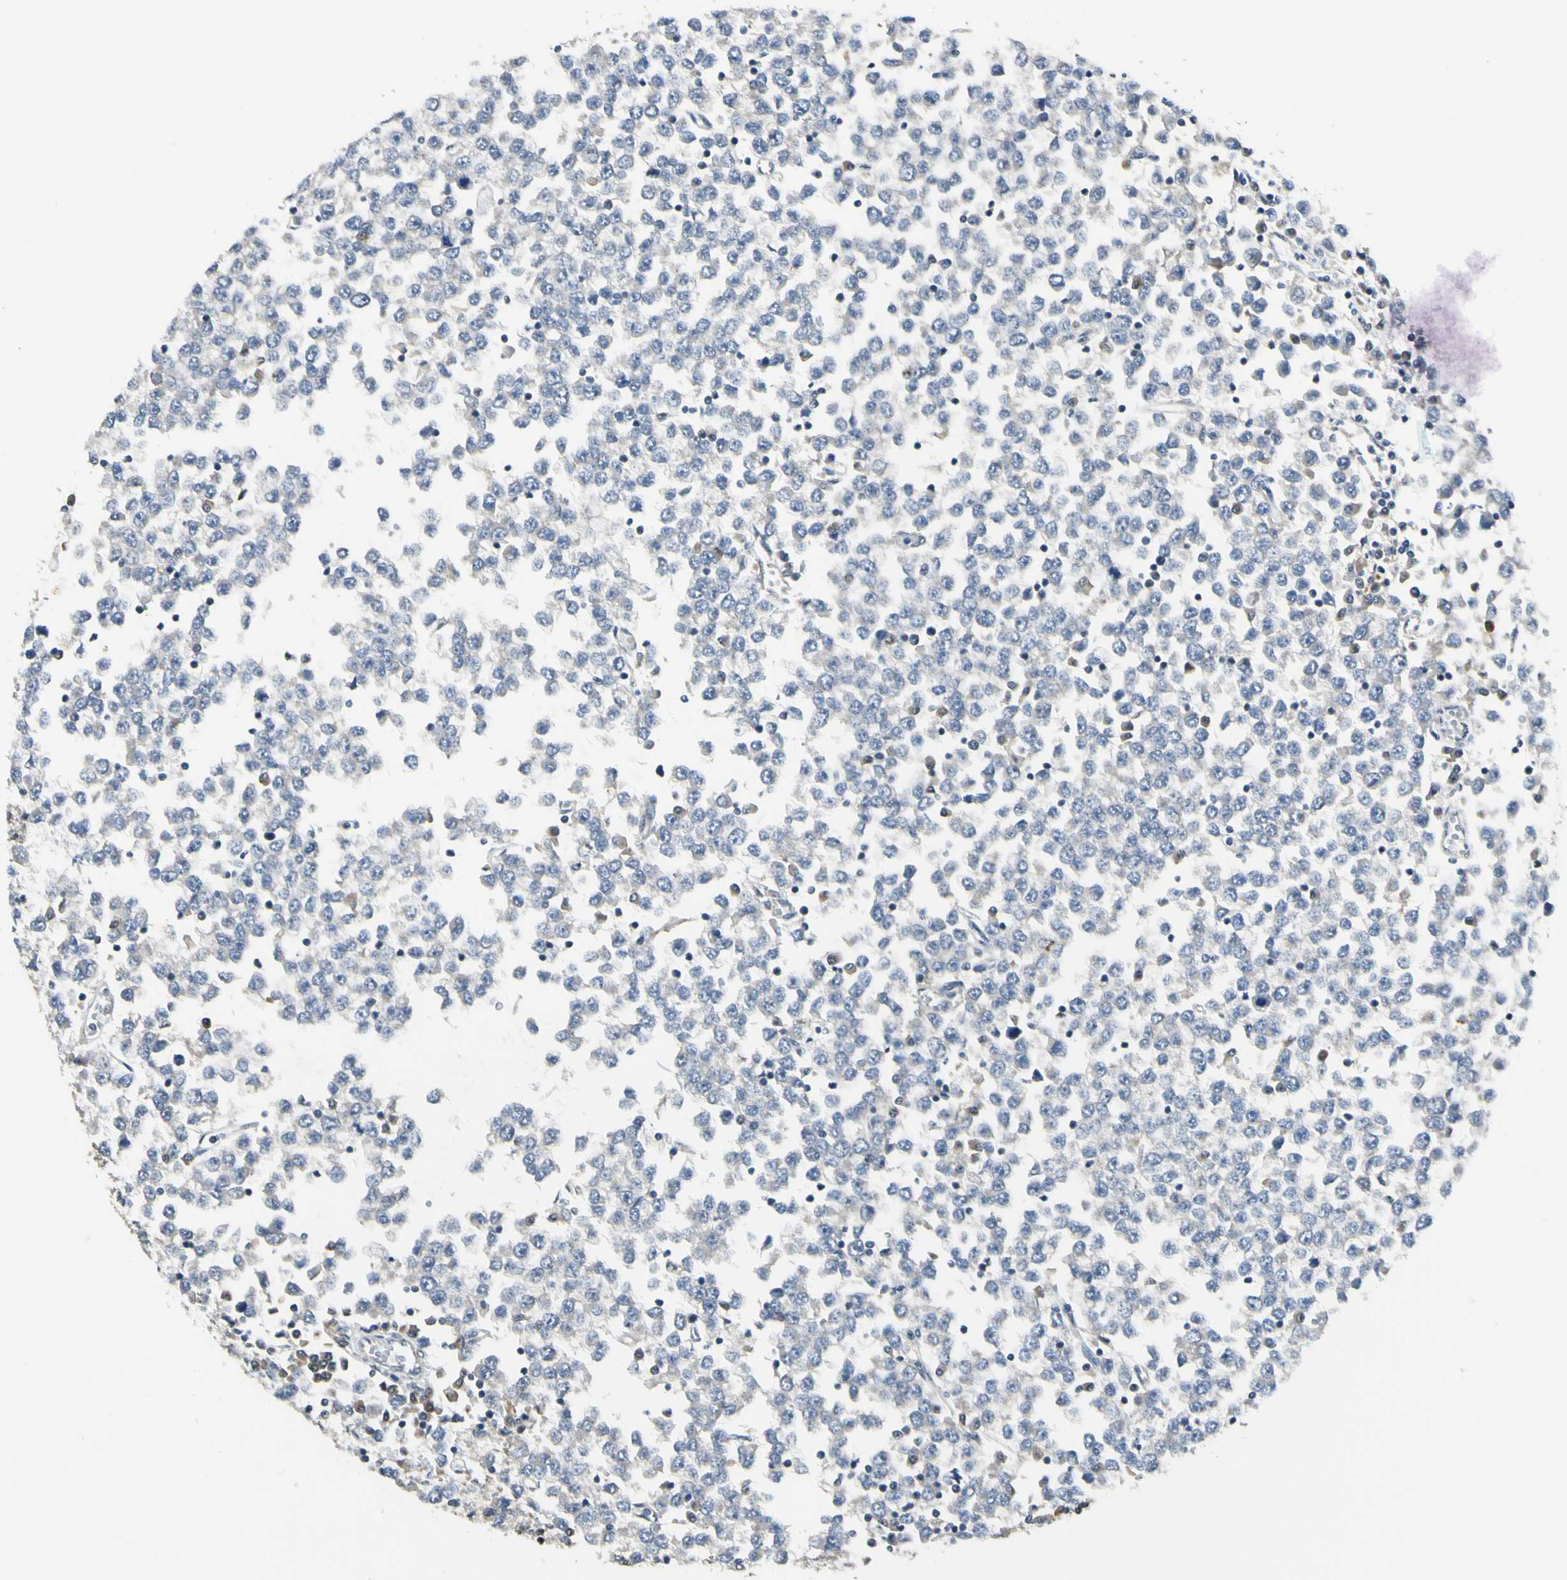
{"staining": {"intensity": "moderate", "quantity": ">75%", "location": "cytoplasmic/membranous"}, "tissue": "testis cancer", "cell_type": "Tumor cells", "image_type": "cancer", "snomed": [{"axis": "morphology", "description": "Seminoma, NOS"}, {"axis": "topography", "description": "Testis"}], "caption": "Testis seminoma stained with a protein marker reveals moderate staining in tumor cells.", "gene": "PSMD5", "patient": {"sex": "male", "age": 65}}